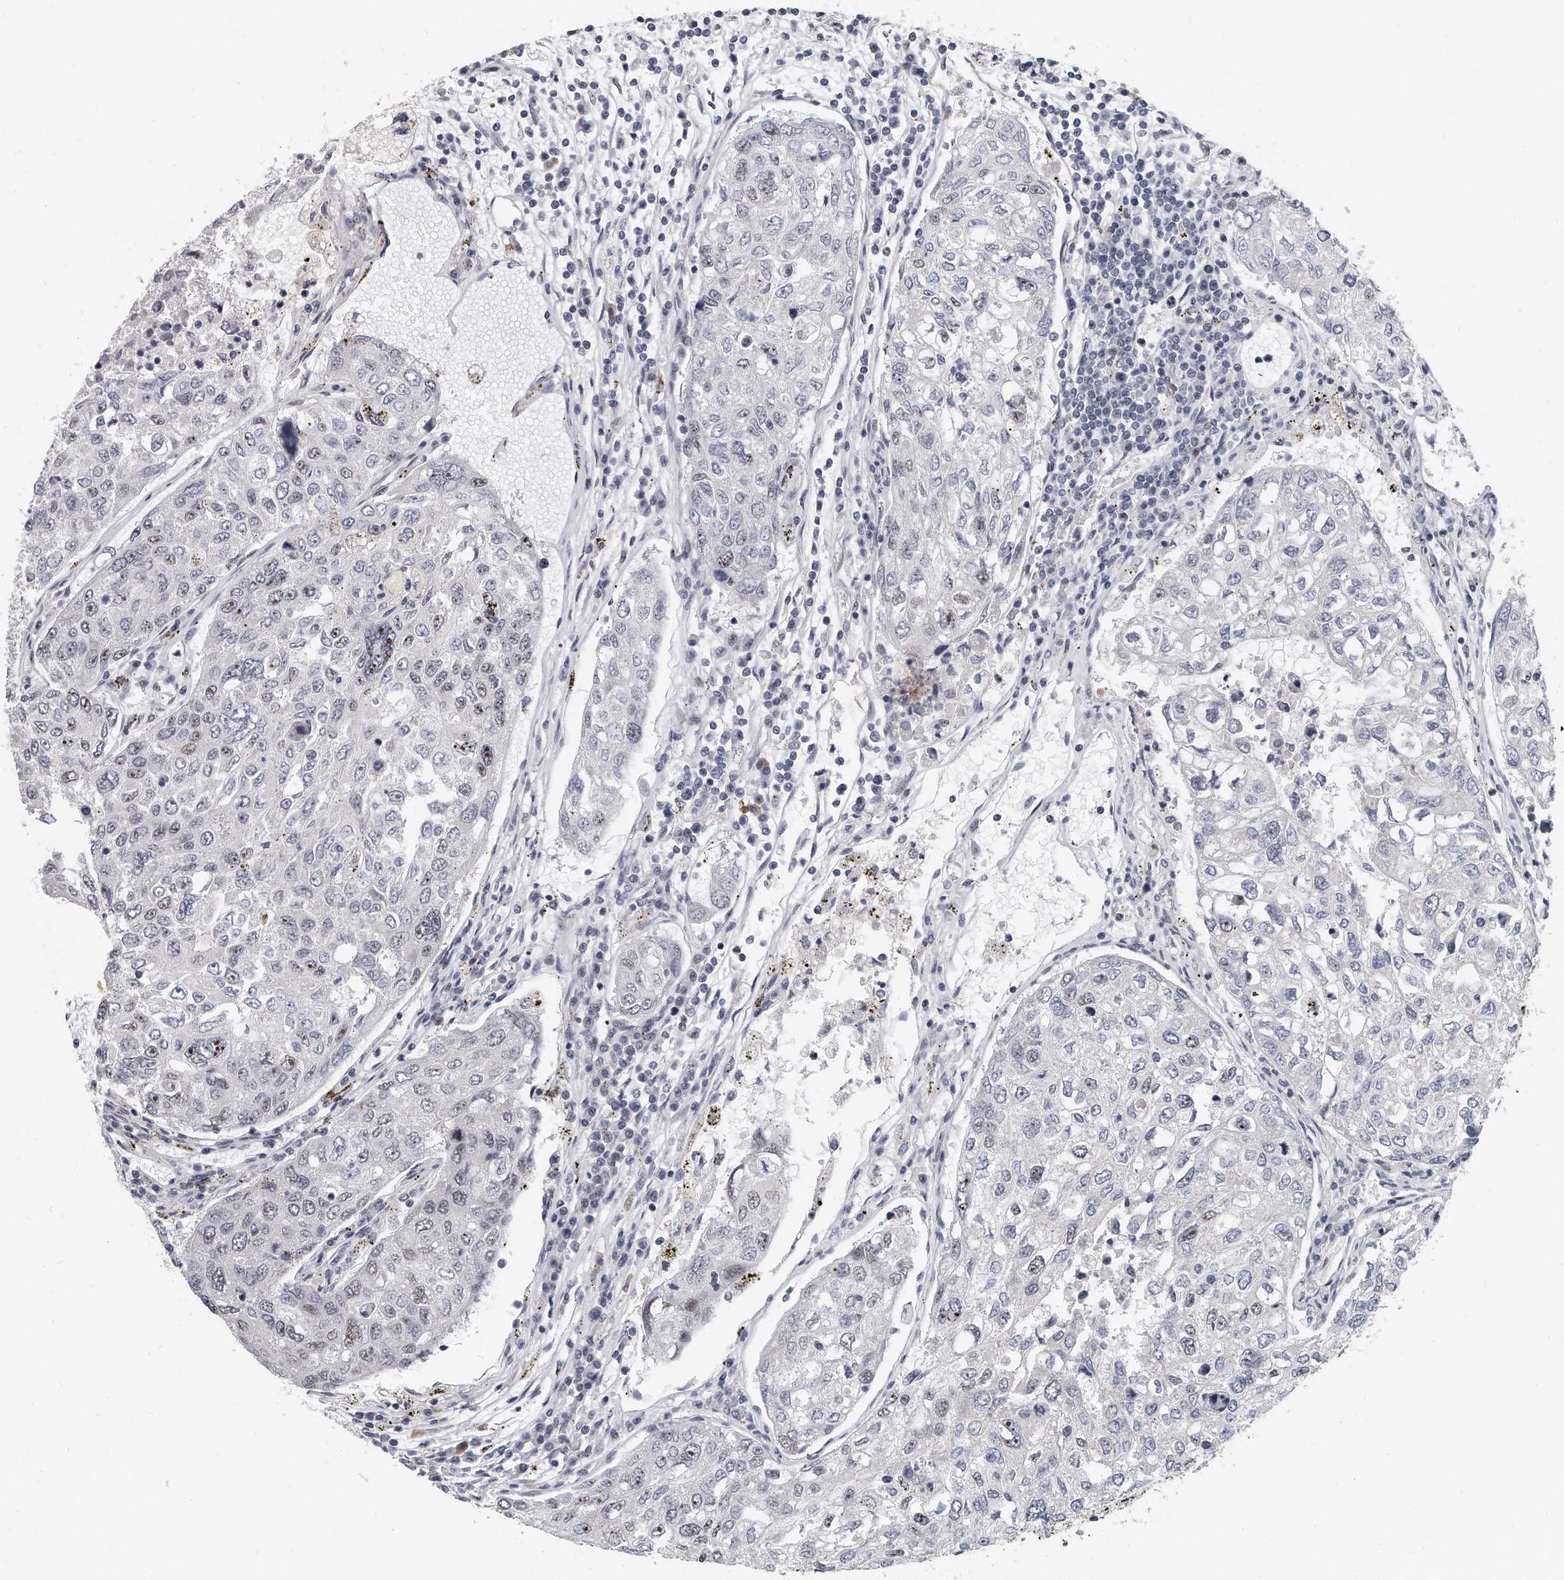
{"staining": {"intensity": "moderate", "quantity": "<25%", "location": "nuclear"}, "tissue": "urothelial cancer", "cell_type": "Tumor cells", "image_type": "cancer", "snomed": [{"axis": "morphology", "description": "Urothelial carcinoma, High grade"}, {"axis": "topography", "description": "Lymph node"}, {"axis": "topography", "description": "Urinary bladder"}], "caption": "Protein analysis of urothelial cancer tissue exhibits moderate nuclear staining in about <25% of tumor cells.", "gene": "TFCP2L1", "patient": {"sex": "male", "age": 51}}